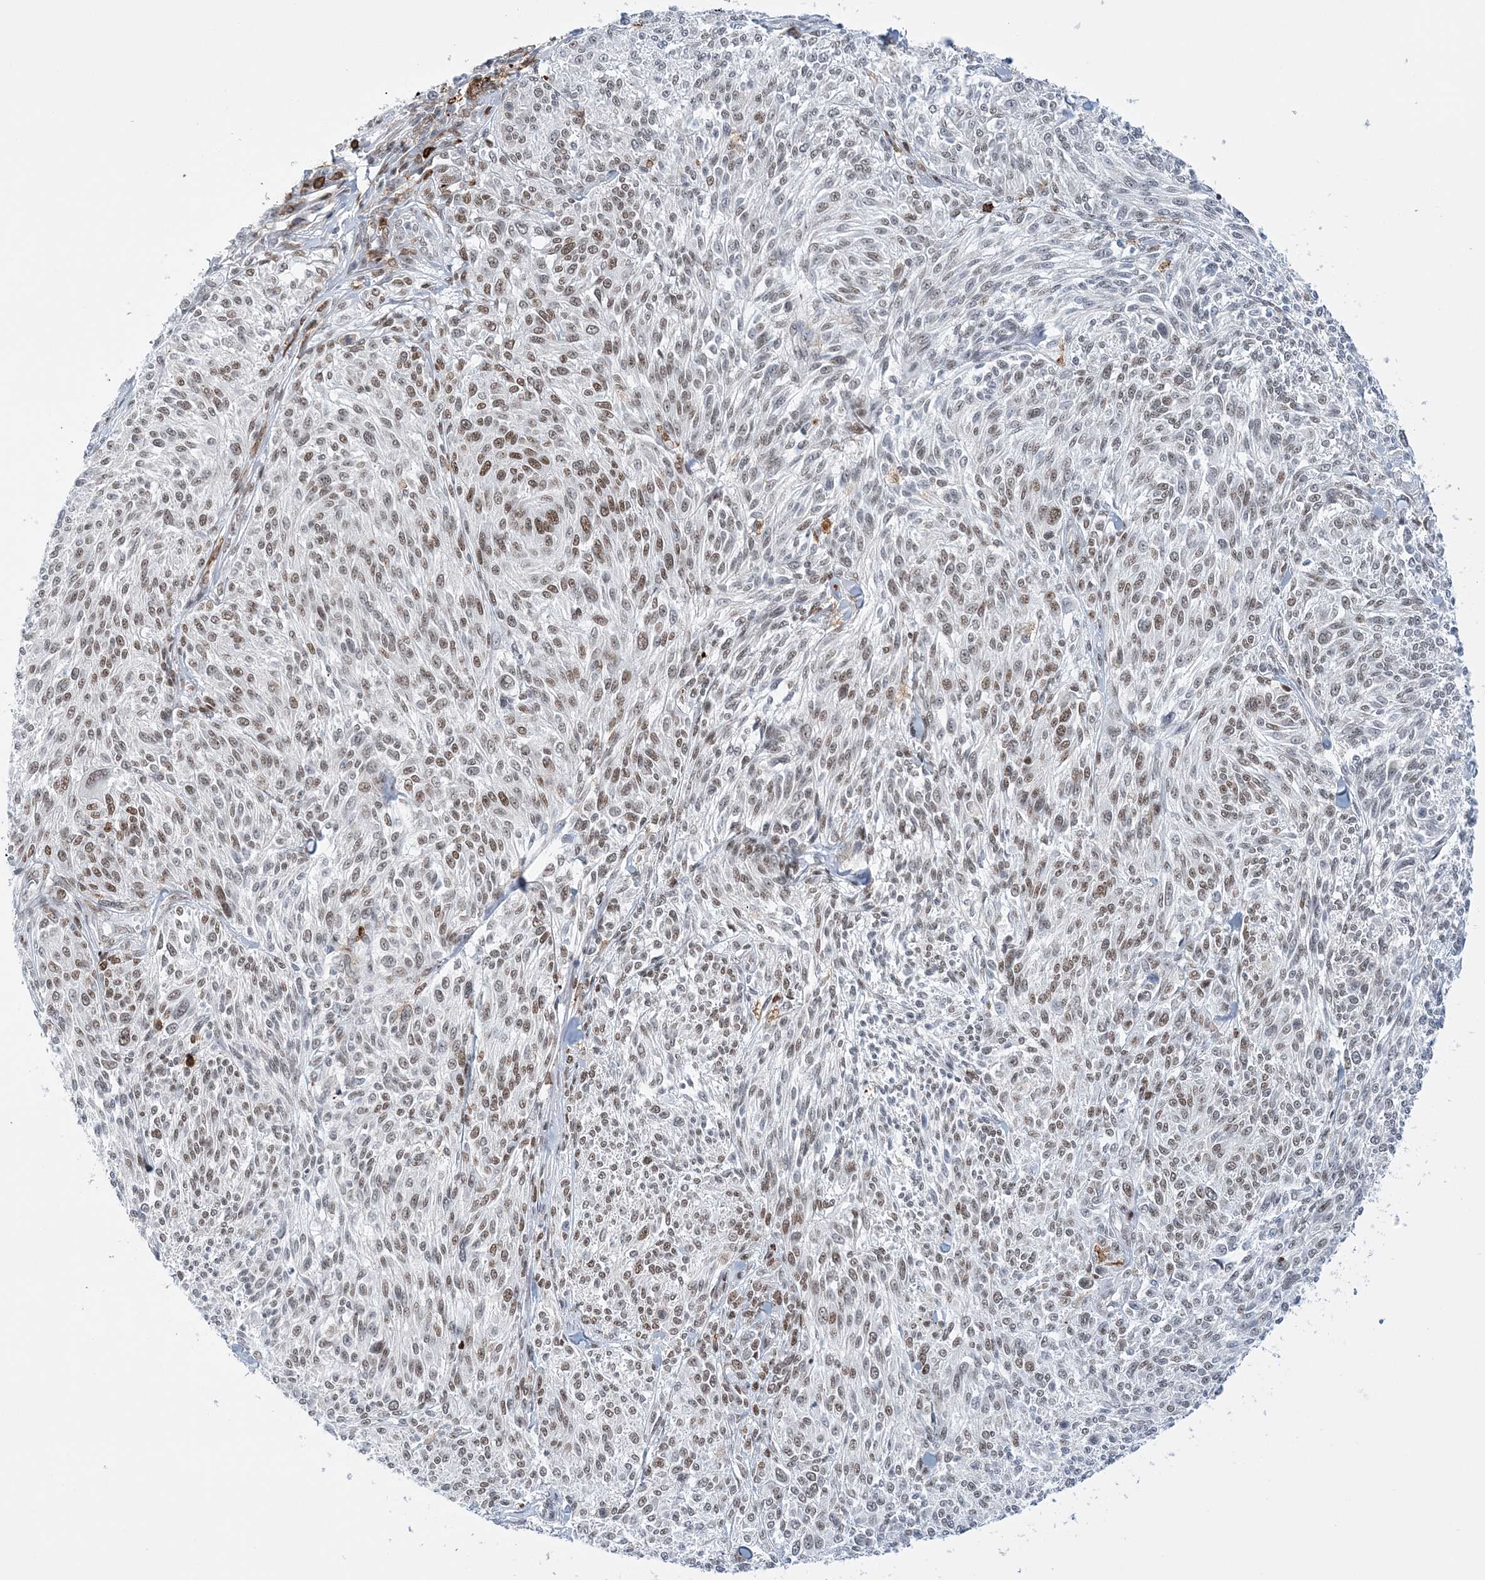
{"staining": {"intensity": "moderate", "quantity": "25%-75%", "location": "nuclear"}, "tissue": "melanoma", "cell_type": "Tumor cells", "image_type": "cancer", "snomed": [{"axis": "morphology", "description": "Malignant melanoma, NOS"}, {"axis": "topography", "description": "Skin of trunk"}], "caption": "Immunohistochemical staining of malignant melanoma displays medium levels of moderate nuclear protein staining in approximately 25%-75% of tumor cells.", "gene": "PRMT9", "patient": {"sex": "male", "age": 71}}